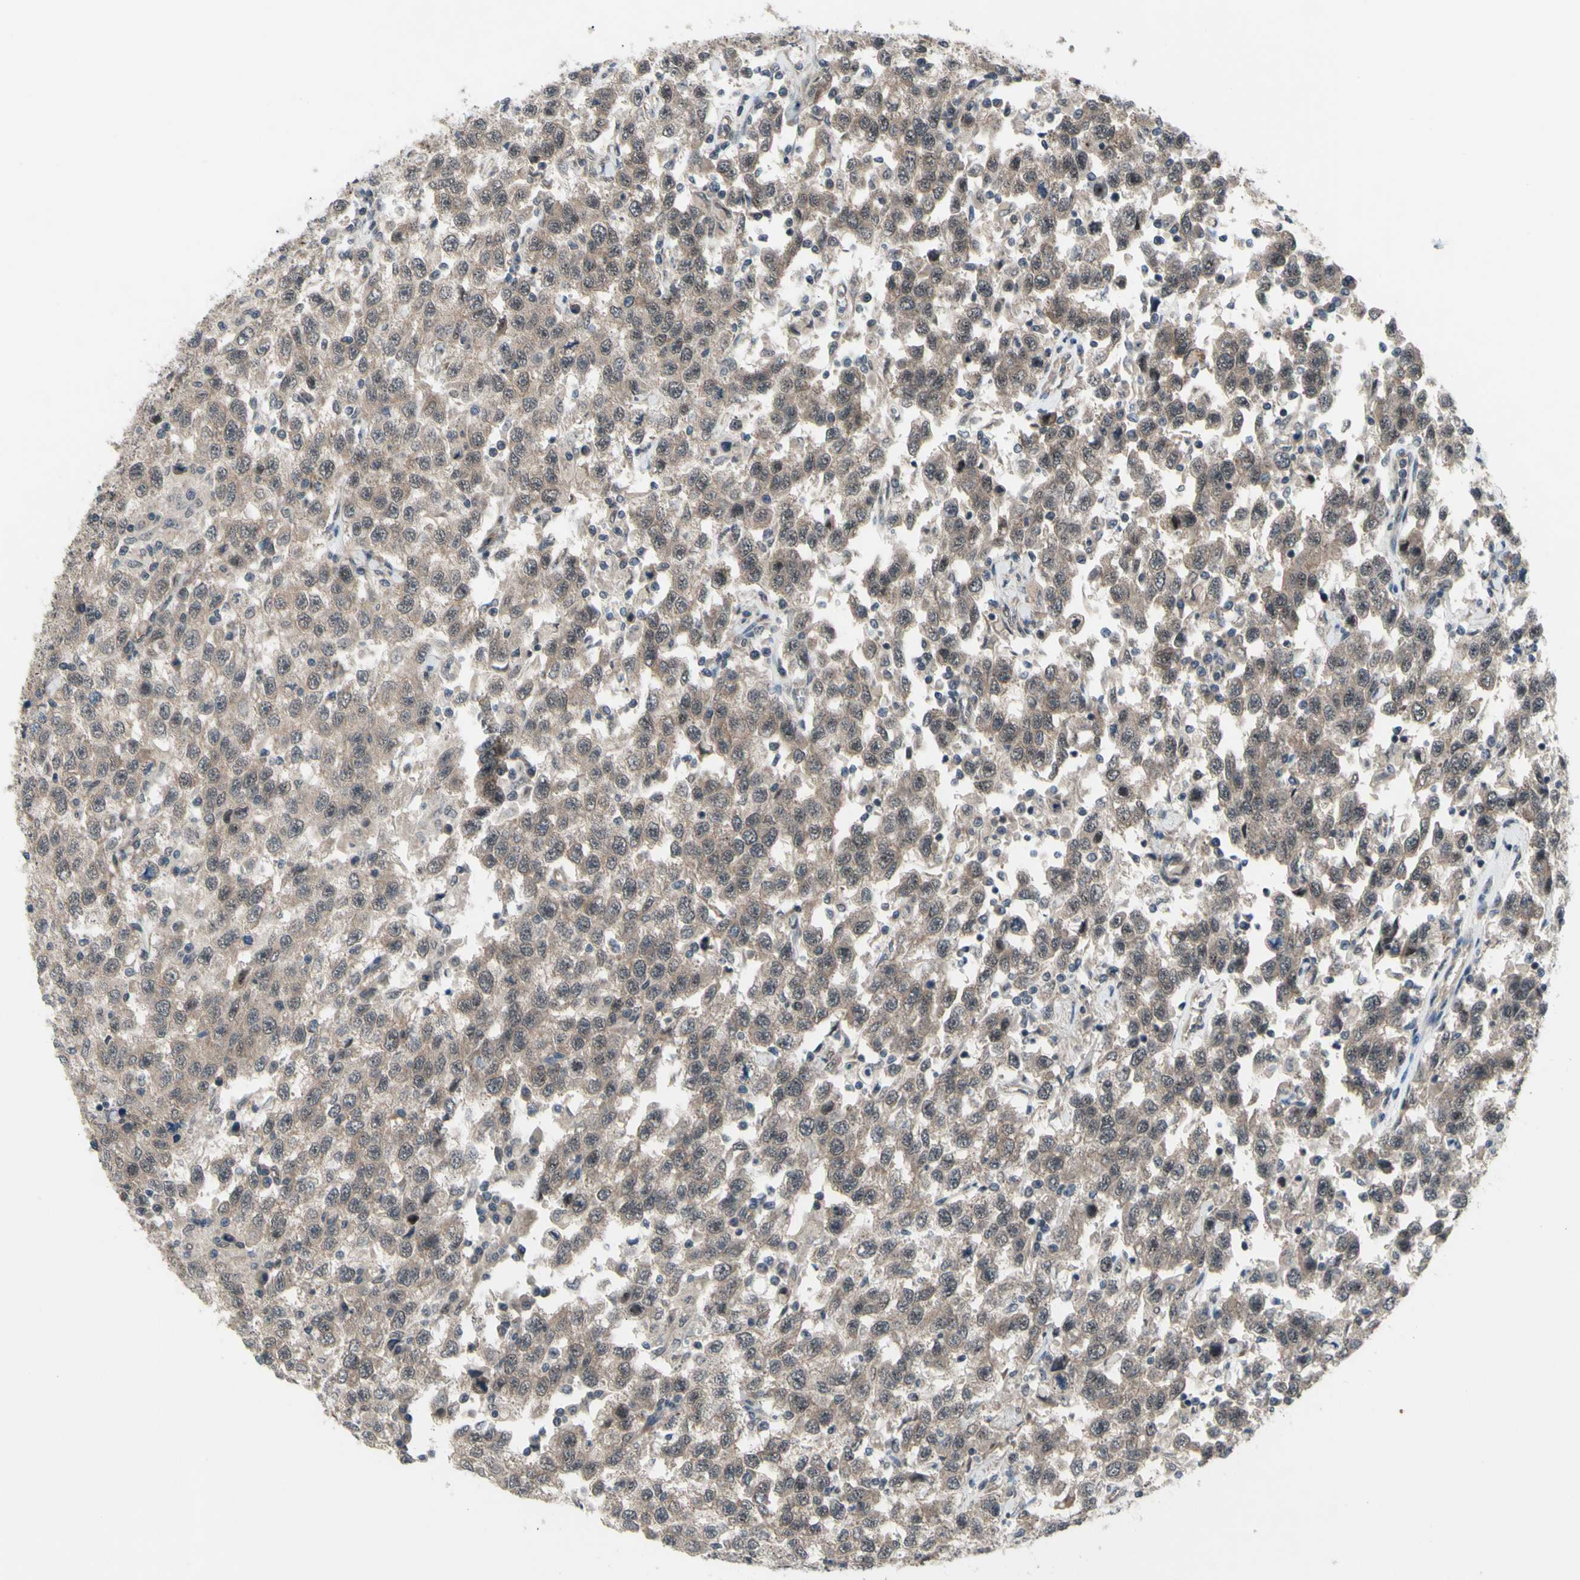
{"staining": {"intensity": "weak", "quantity": ">75%", "location": "cytoplasmic/membranous"}, "tissue": "testis cancer", "cell_type": "Tumor cells", "image_type": "cancer", "snomed": [{"axis": "morphology", "description": "Seminoma, NOS"}, {"axis": "topography", "description": "Testis"}], "caption": "Immunohistochemistry of human testis seminoma displays low levels of weak cytoplasmic/membranous staining in approximately >75% of tumor cells. (IHC, brightfield microscopy, high magnification).", "gene": "TRDMT1", "patient": {"sex": "male", "age": 41}}